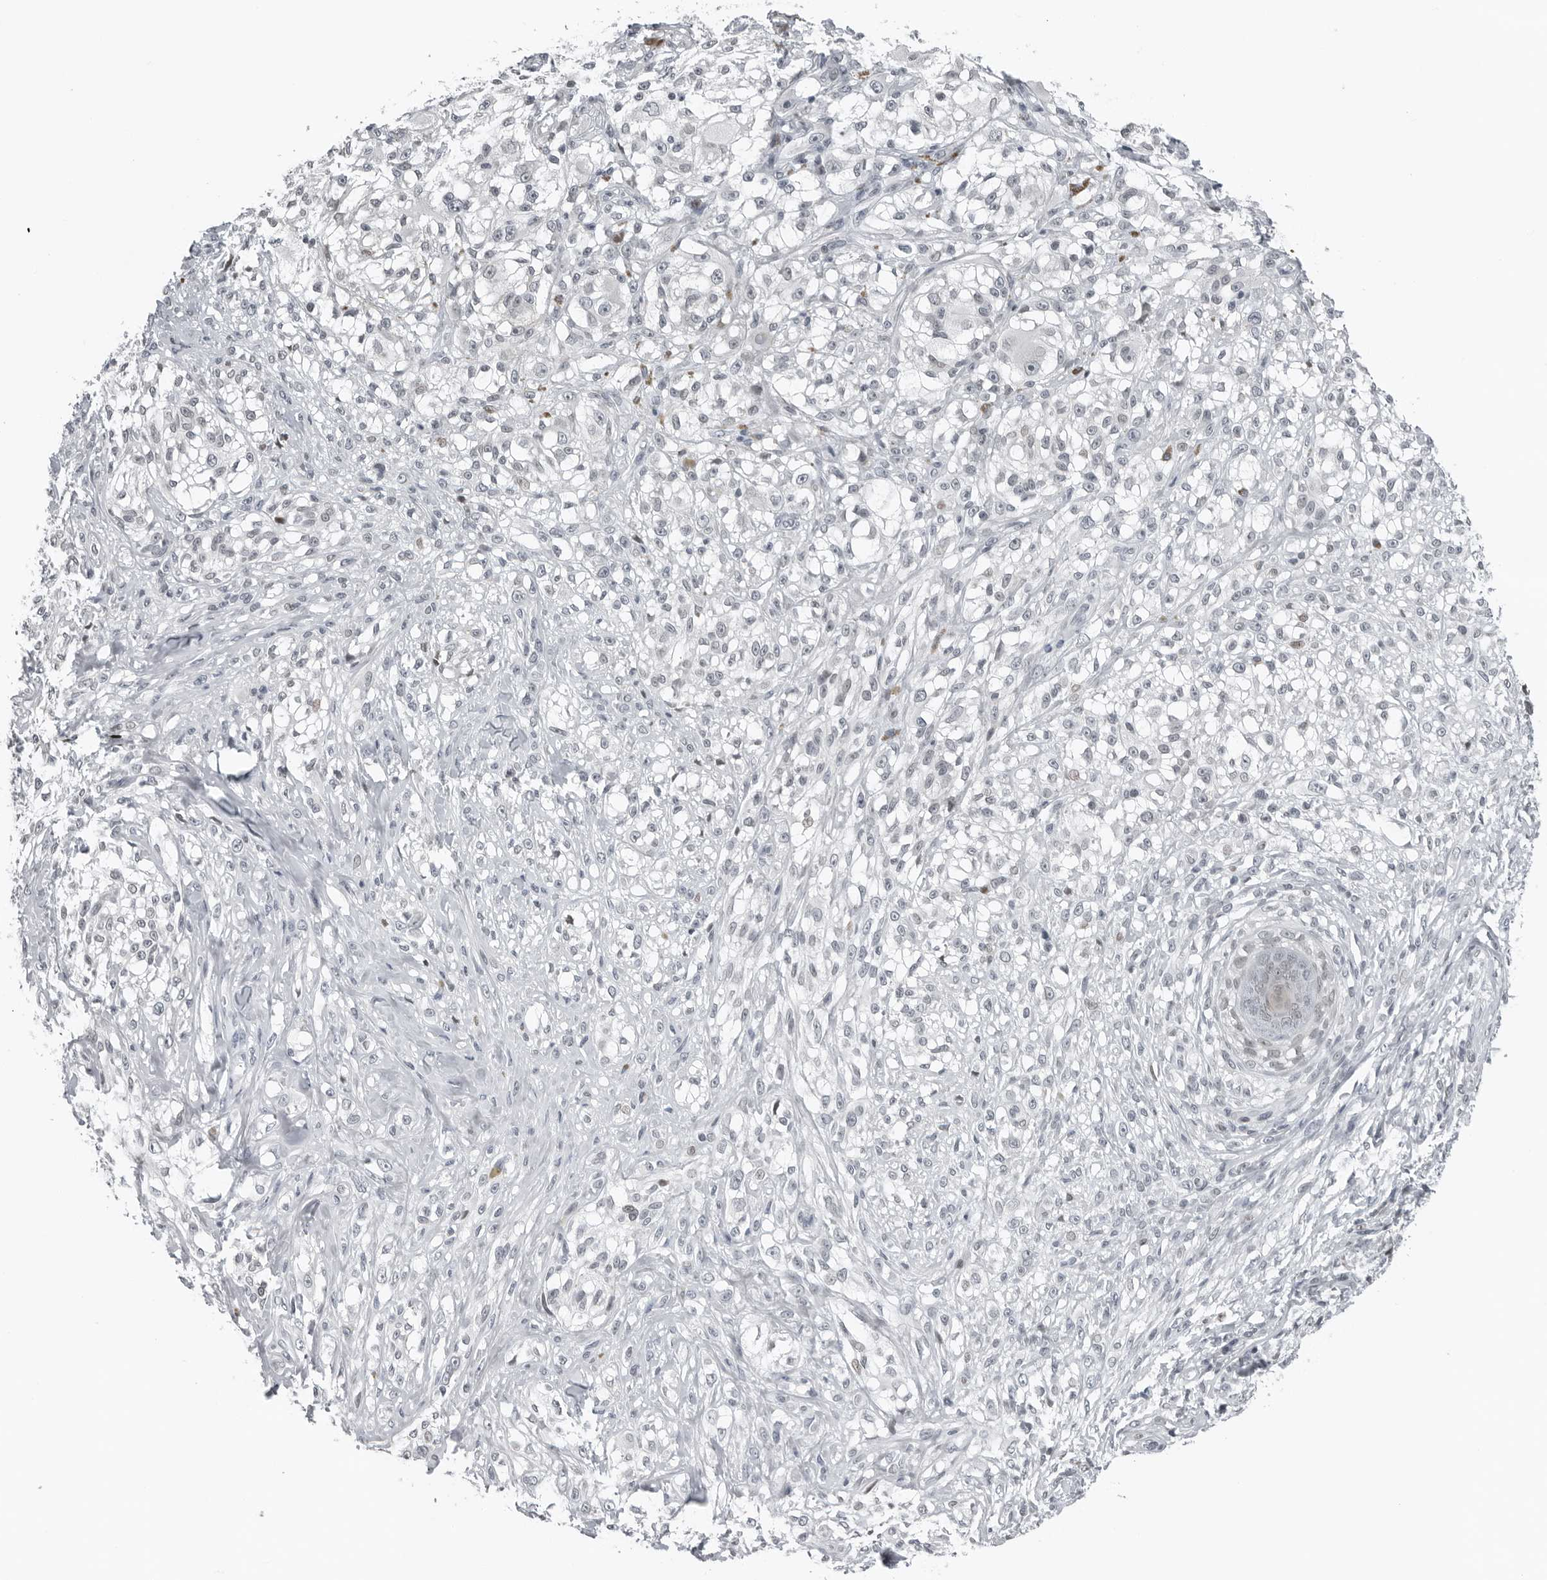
{"staining": {"intensity": "negative", "quantity": "none", "location": "none"}, "tissue": "melanoma", "cell_type": "Tumor cells", "image_type": "cancer", "snomed": [{"axis": "morphology", "description": "Malignant melanoma, NOS"}, {"axis": "topography", "description": "Skin of head"}], "caption": "Protein analysis of malignant melanoma demonstrates no significant staining in tumor cells. Brightfield microscopy of immunohistochemistry stained with DAB (brown) and hematoxylin (blue), captured at high magnification.", "gene": "PPP1R42", "patient": {"sex": "male", "age": 83}}